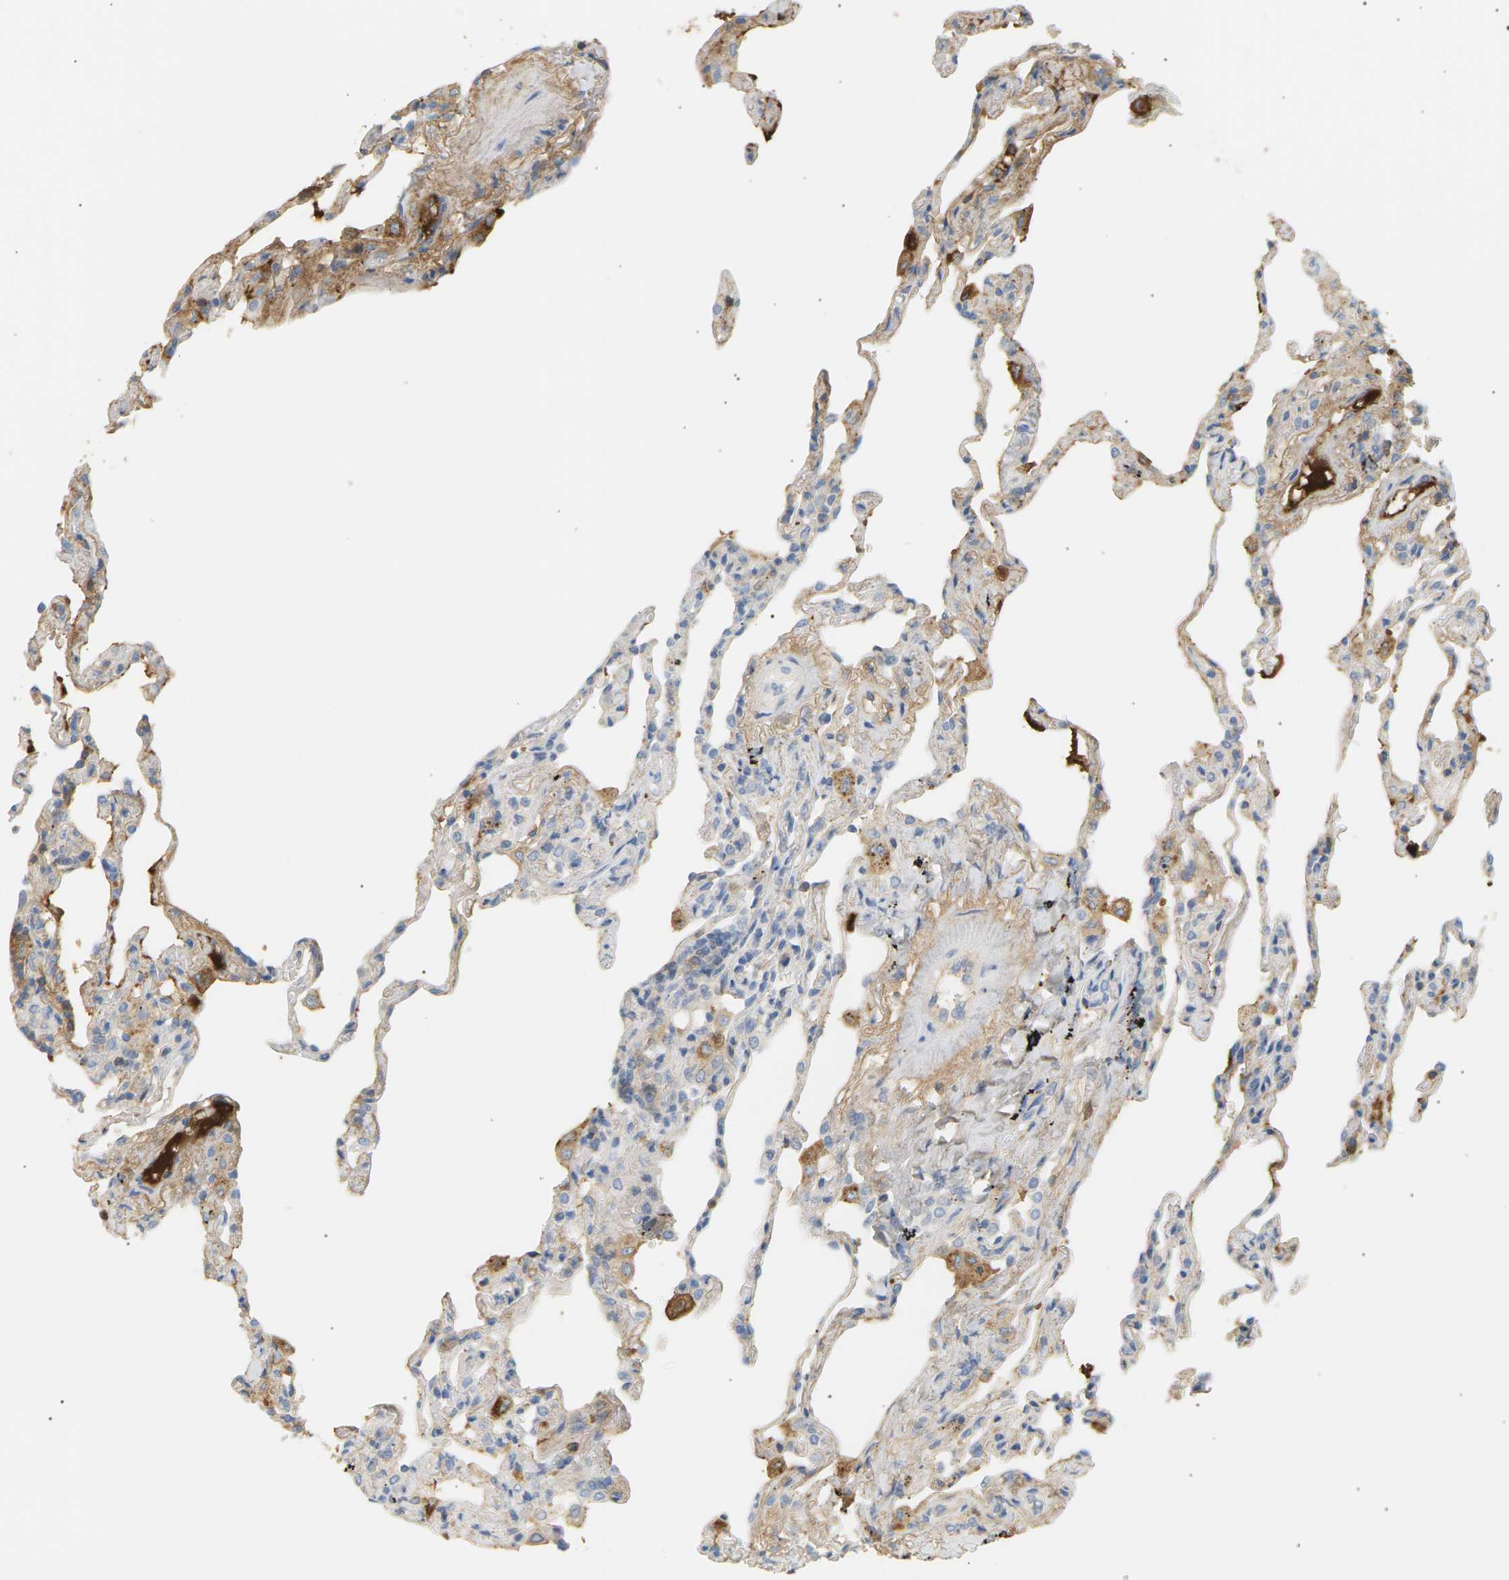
{"staining": {"intensity": "weak", "quantity": ">75%", "location": "cytoplasmic/membranous"}, "tissue": "lung", "cell_type": "Alveolar cells", "image_type": "normal", "snomed": [{"axis": "morphology", "description": "Normal tissue, NOS"}, {"axis": "topography", "description": "Lung"}], "caption": "A brown stain highlights weak cytoplasmic/membranous staining of a protein in alveolar cells of unremarkable lung. (DAB IHC with brightfield microscopy, high magnification).", "gene": "IGLC3", "patient": {"sex": "male", "age": 59}}